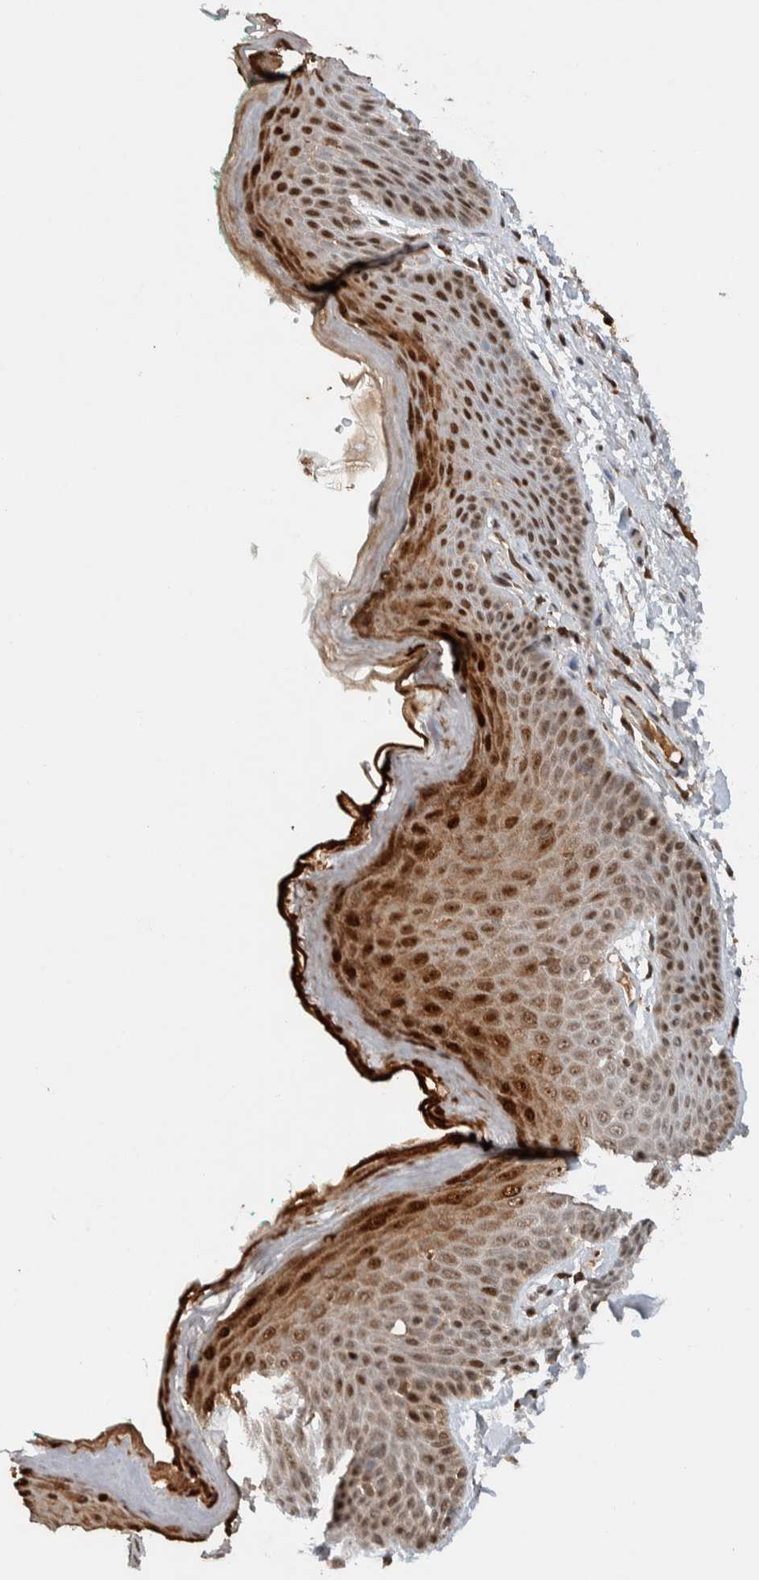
{"staining": {"intensity": "strong", "quantity": ">75%", "location": "nuclear"}, "tissue": "skin", "cell_type": "Epidermal cells", "image_type": "normal", "snomed": [{"axis": "morphology", "description": "Normal tissue, NOS"}, {"axis": "topography", "description": "Anal"}], "caption": "Strong nuclear protein expression is appreciated in about >75% of epidermal cells in skin. The staining was performed using DAB to visualize the protein expression in brown, while the nuclei were stained in blue with hematoxylin (Magnification: 20x).", "gene": "ZNF521", "patient": {"sex": "male", "age": 74}}